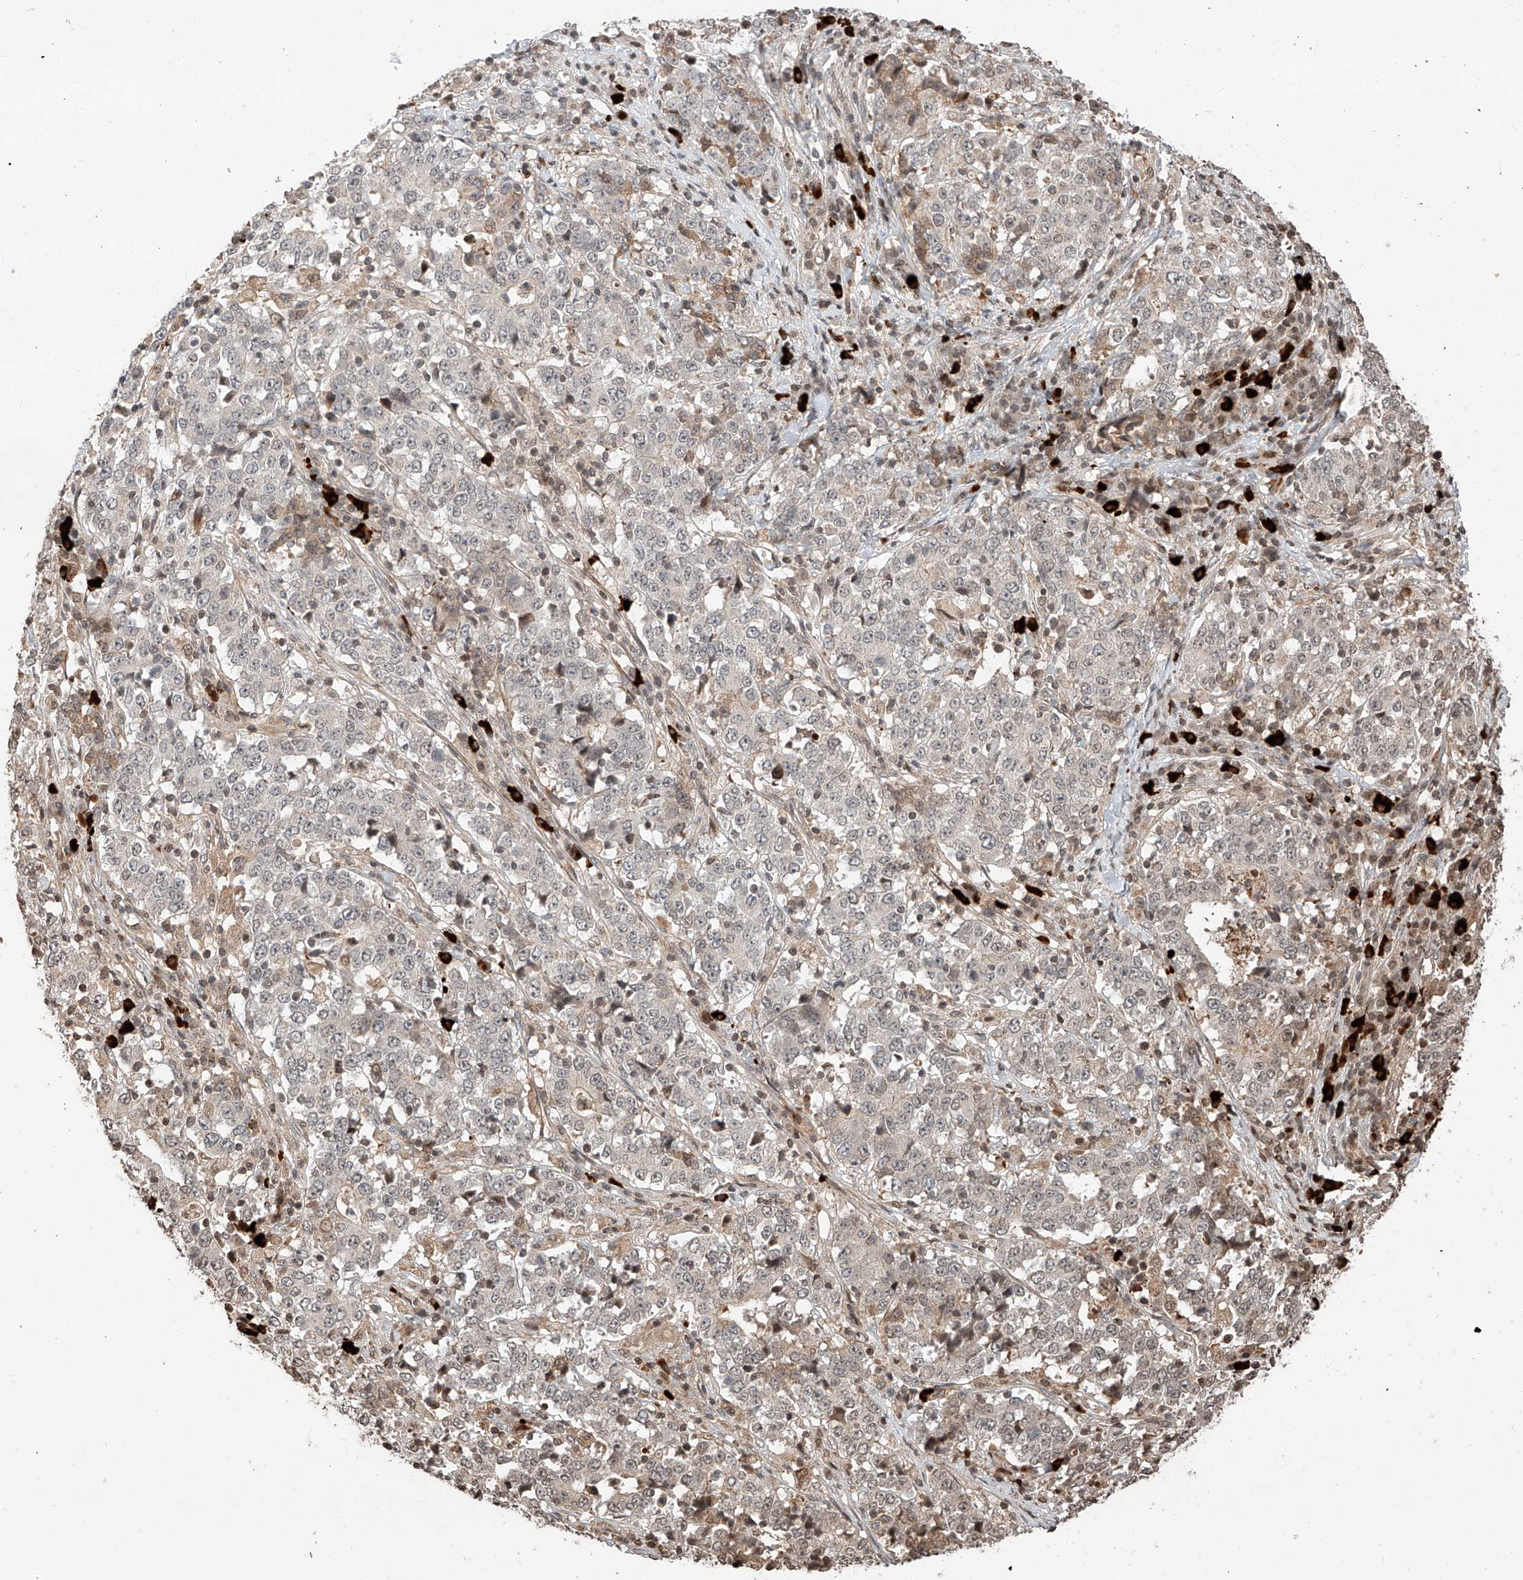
{"staining": {"intensity": "weak", "quantity": "<25%", "location": "cytoplasmic/membranous"}, "tissue": "stomach cancer", "cell_type": "Tumor cells", "image_type": "cancer", "snomed": [{"axis": "morphology", "description": "Adenocarcinoma, NOS"}, {"axis": "topography", "description": "Stomach"}], "caption": "Immunohistochemistry of stomach cancer (adenocarcinoma) exhibits no staining in tumor cells.", "gene": "ARHGAP33", "patient": {"sex": "male", "age": 59}}